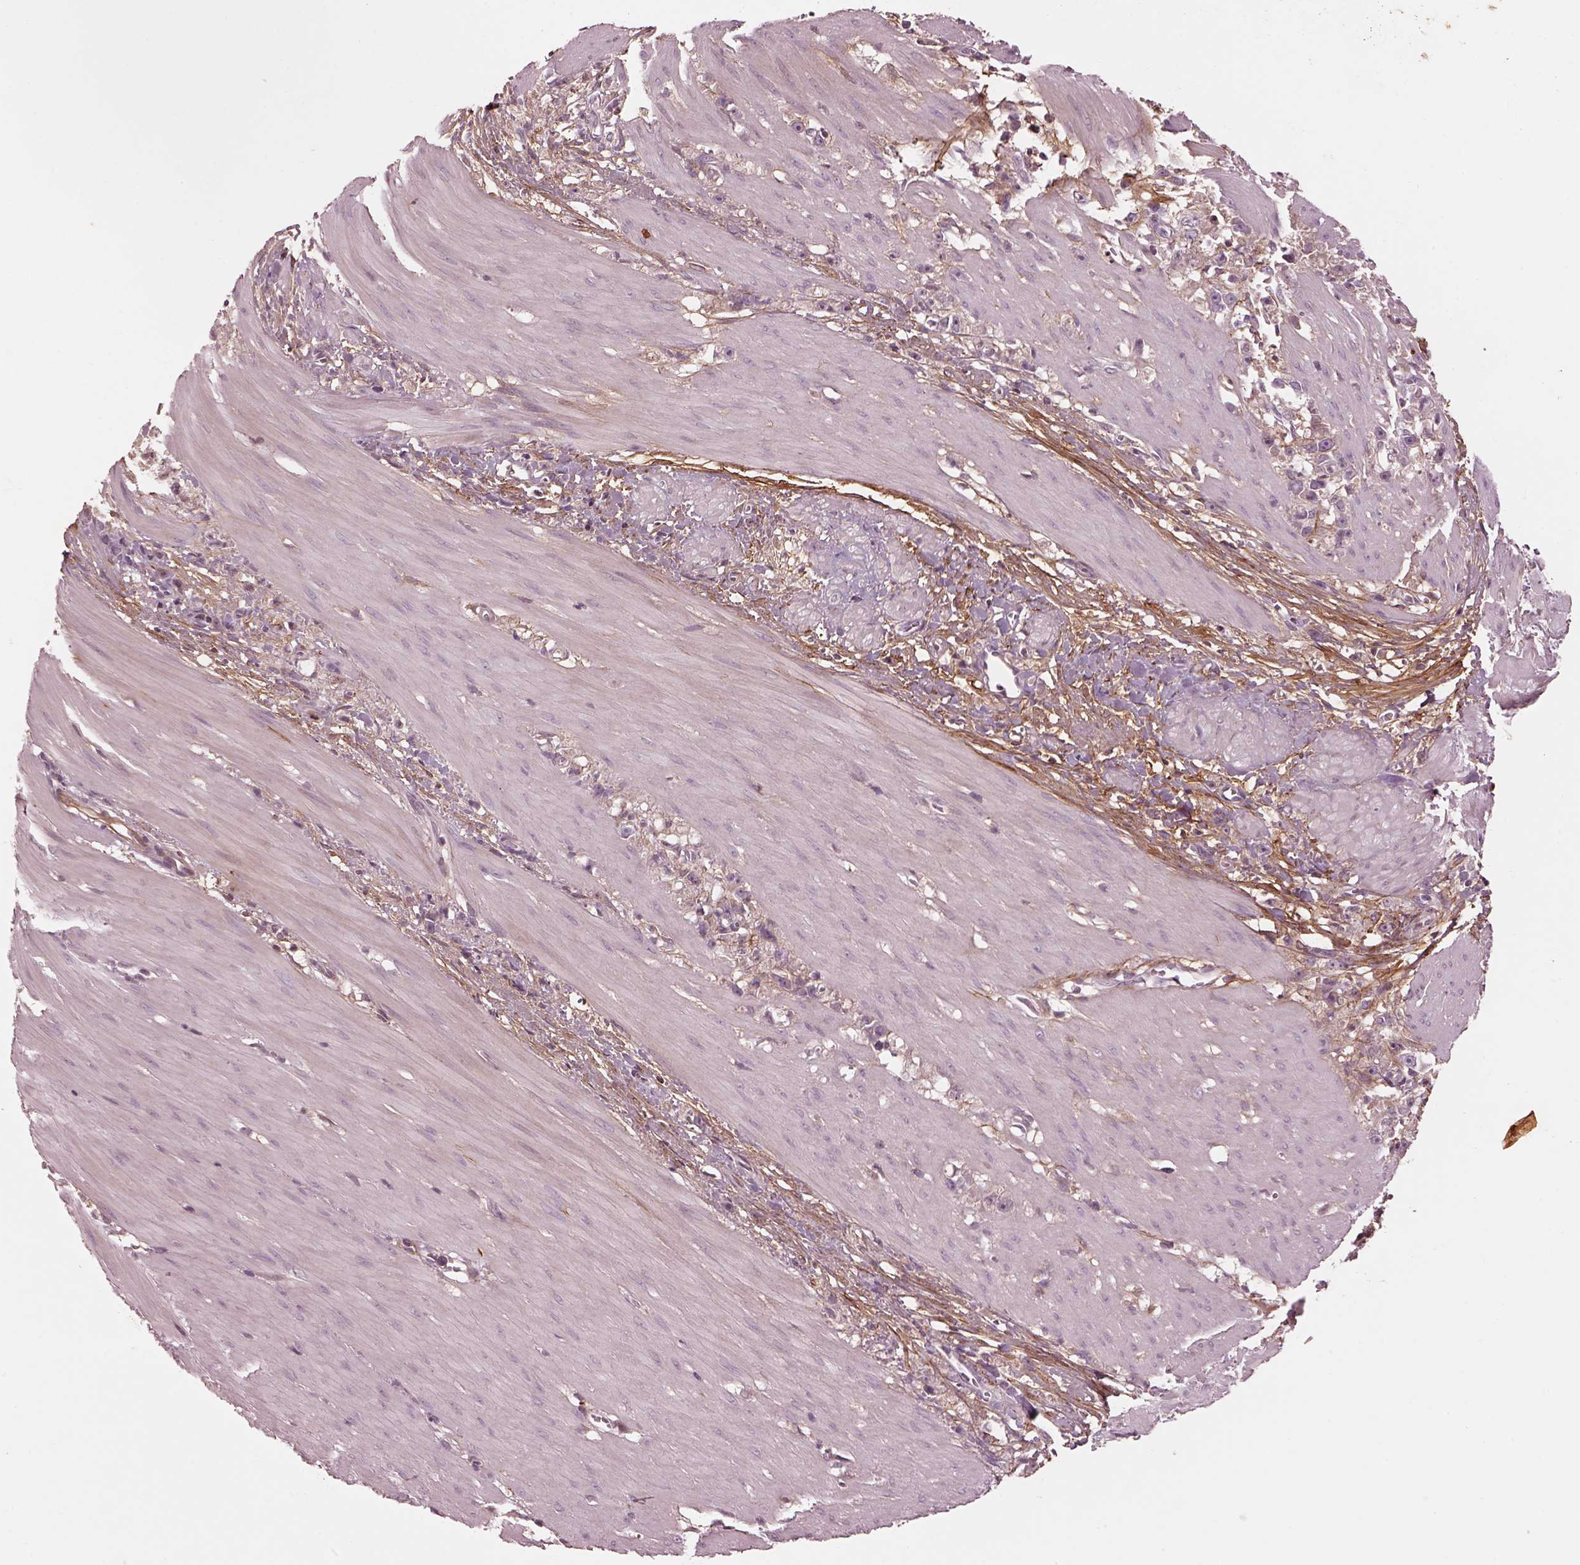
{"staining": {"intensity": "negative", "quantity": "none", "location": "none"}, "tissue": "stomach cancer", "cell_type": "Tumor cells", "image_type": "cancer", "snomed": [{"axis": "morphology", "description": "Adenocarcinoma, NOS"}, {"axis": "topography", "description": "Stomach"}], "caption": "A photomicrograph of human stomach adenocarcinoma is negative for staining in tumor cells.", "gene": "EFEMP1", "patient": {"sex": "female", "age": 59}}